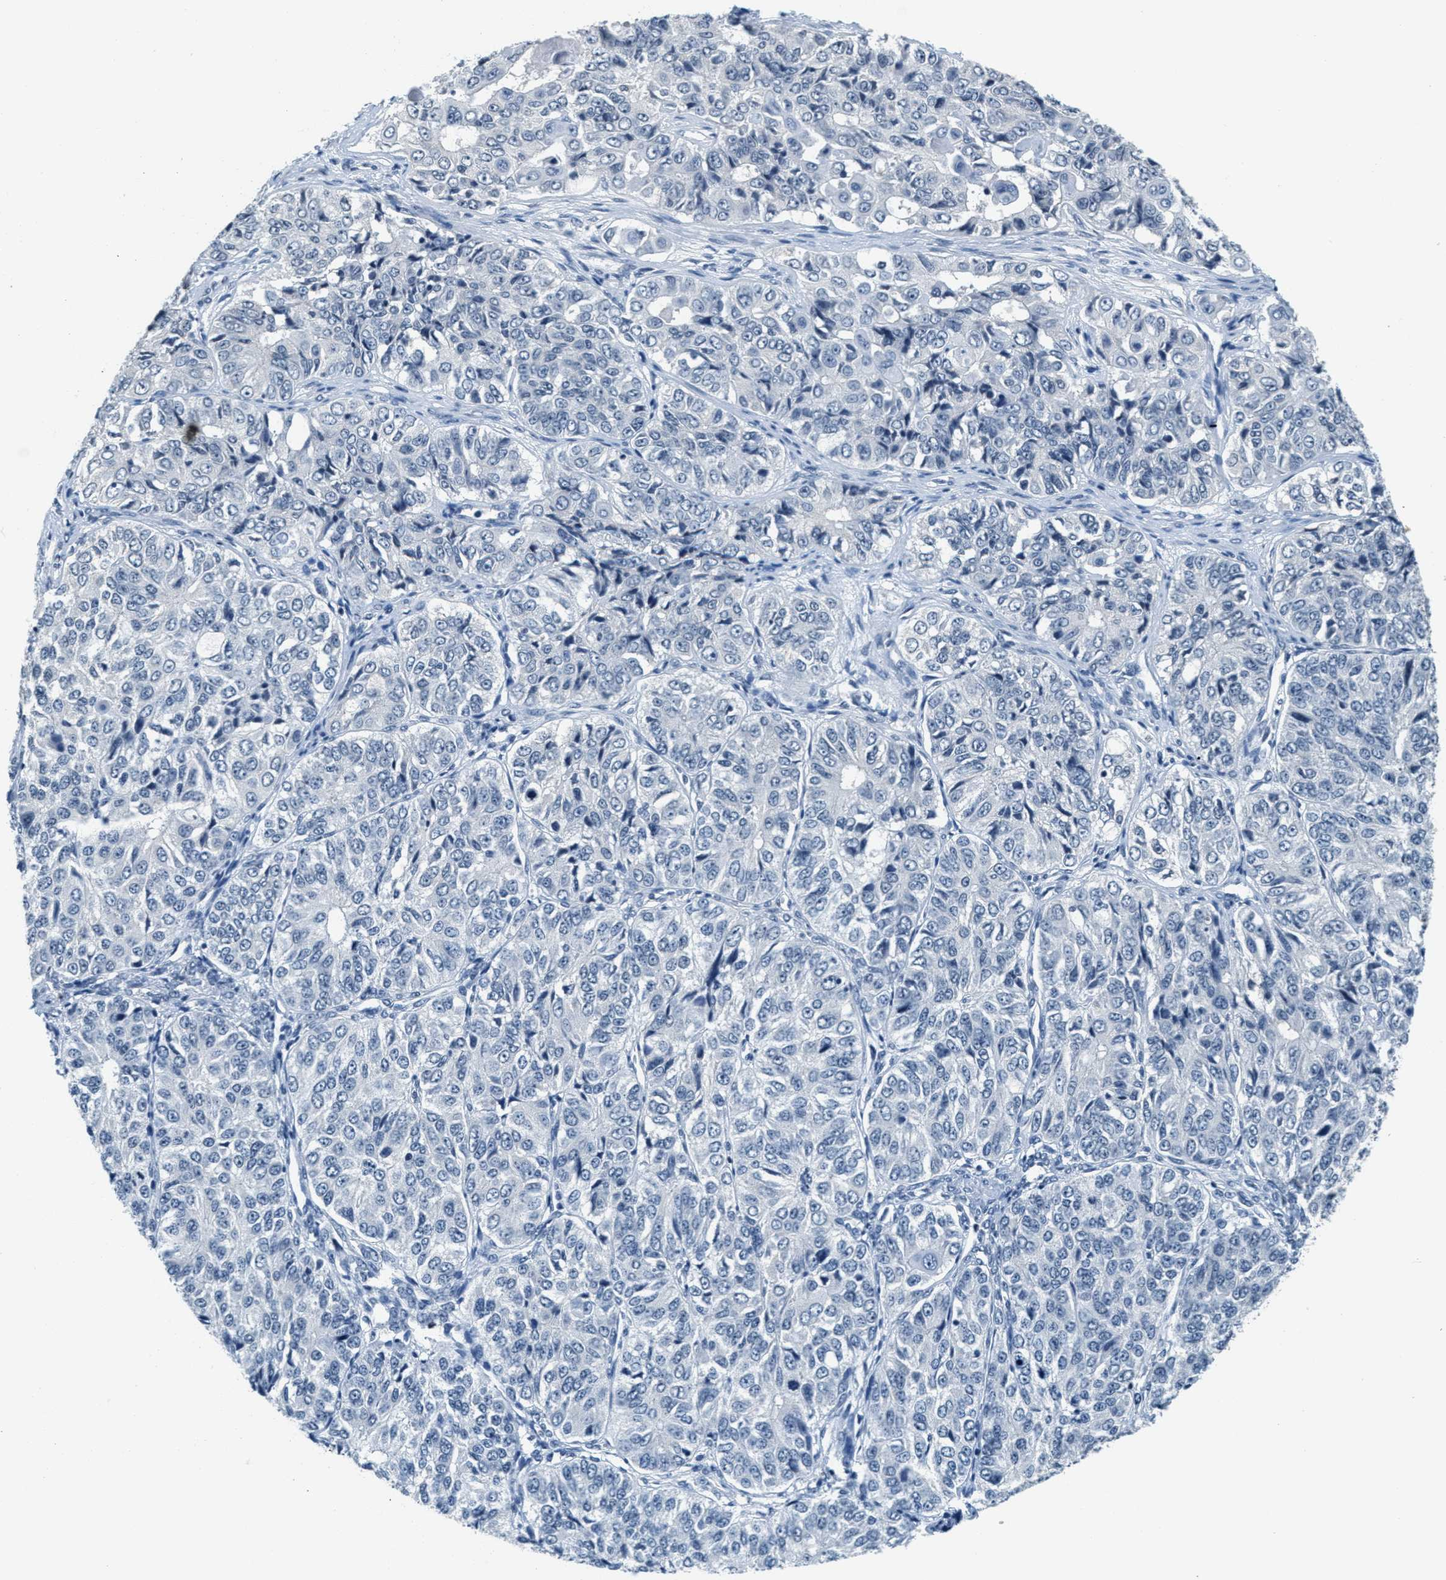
{"staining": {"intensity": "negative", "quantity": "none", "location": "none"}, "tissue": "ovarian cancer", "cell_type": "Tumor cells", "image_type": "cancer", "snomed": [{"axis": "morphology", "description": "Carcinoma, endometroid"}, {"axis": "topography", "description": "Ovary"}], "caption": "Immunohistochemistry of ovarian cancer exhibits no staining in tumor cells.", "gene": "CA4", "patient": {"sex": "female", "age": 51}}